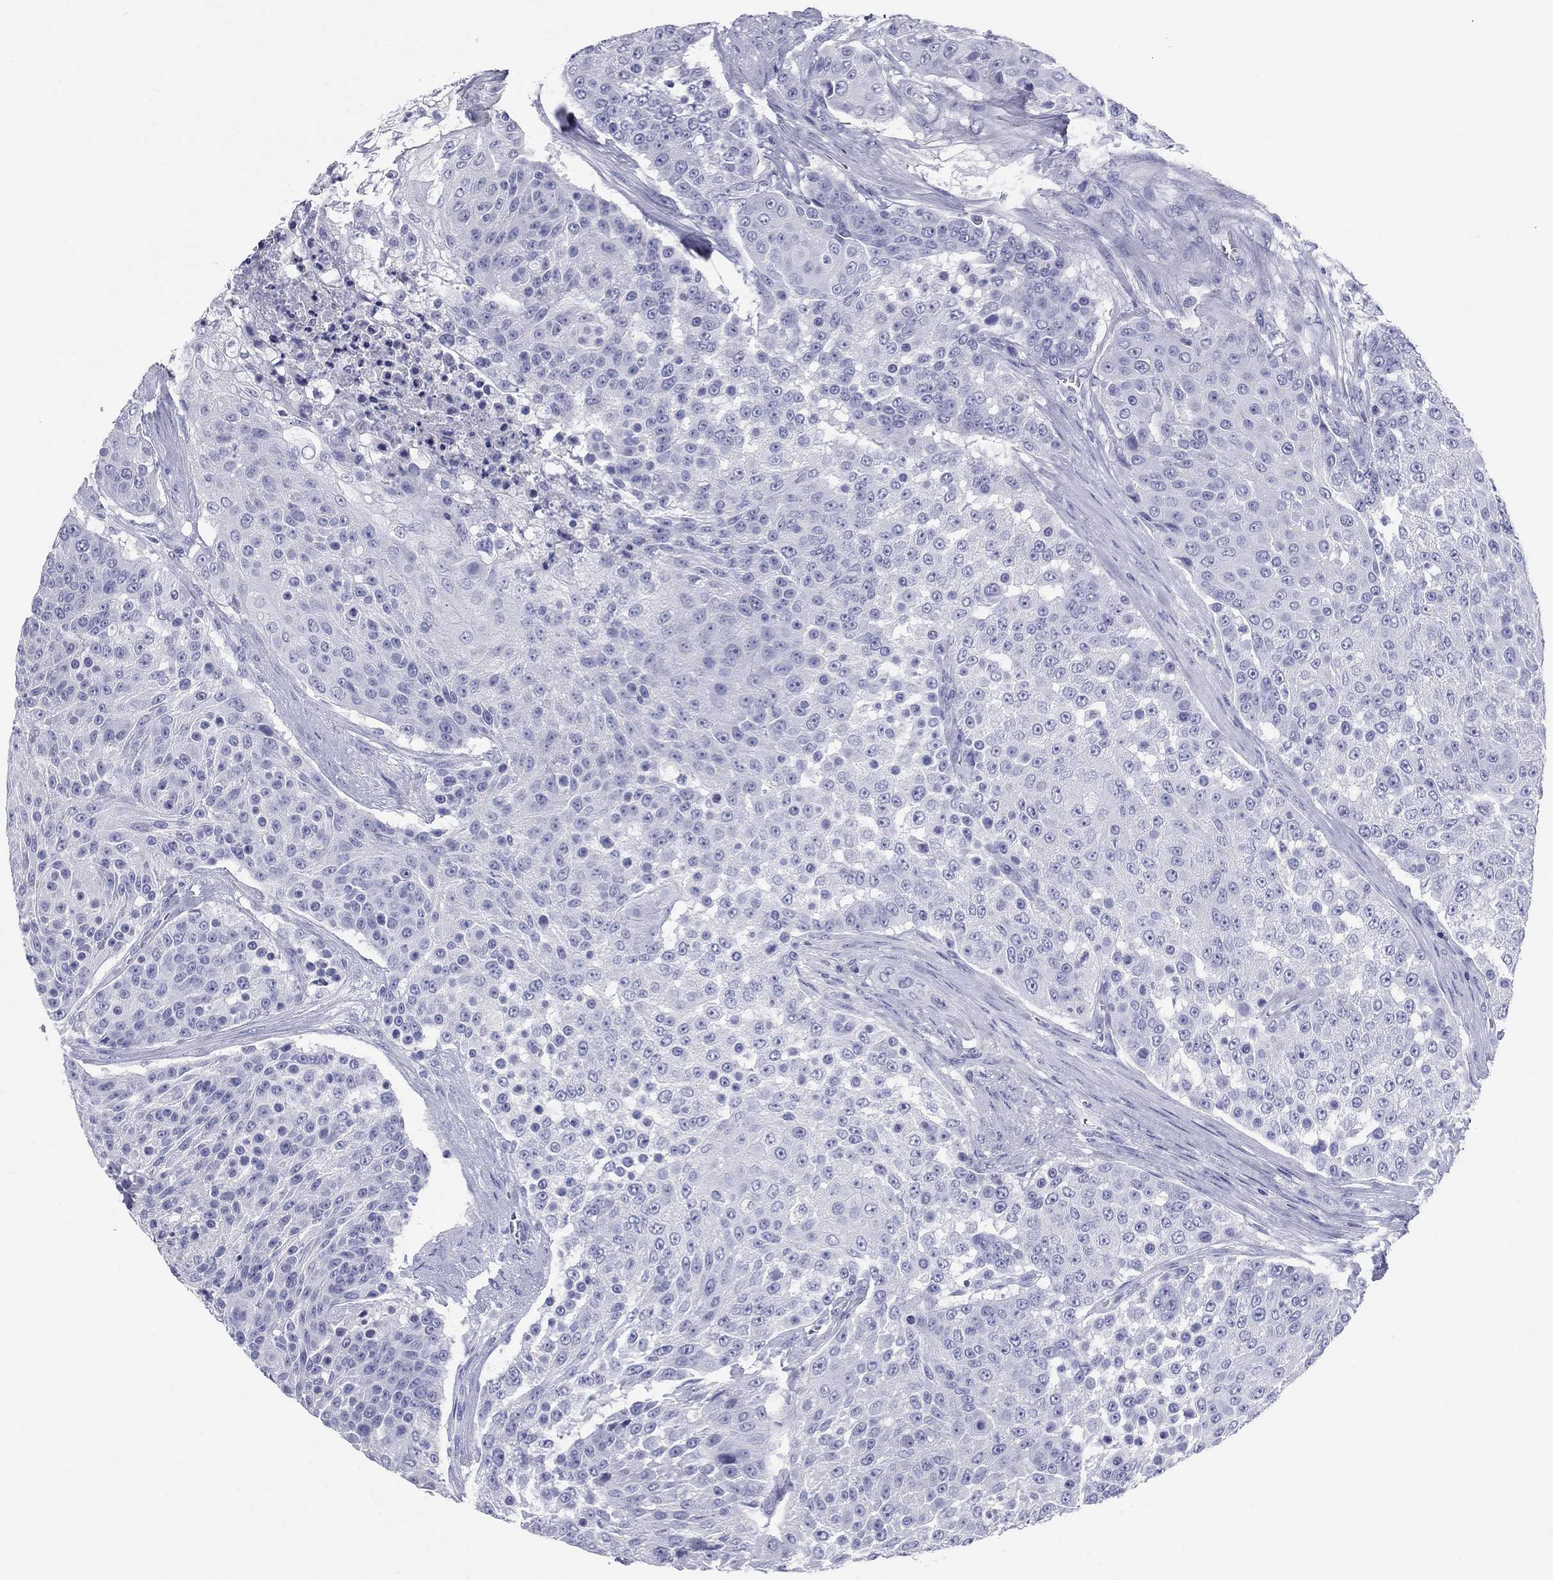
{"staining": {"intensity": "negative", "quantity": "none", "location": "none"}, "tissue": "urothelial cancer", "cell_type": "Tumor cells", "image_type": "cancer", "snomed": [{"axis": "morphology", "description": "Urothelial carcinoma, High grade"}, {"axis": "topography", "description": "Urinary bladder"}], "caption": "Human urothelial carcinoma (high-grade) stained for a protein using immunohistochemistry exhibits no positivity in tumor cells.", "gene": "NPPA", "patient": {"sex": "female", "age": 63}}